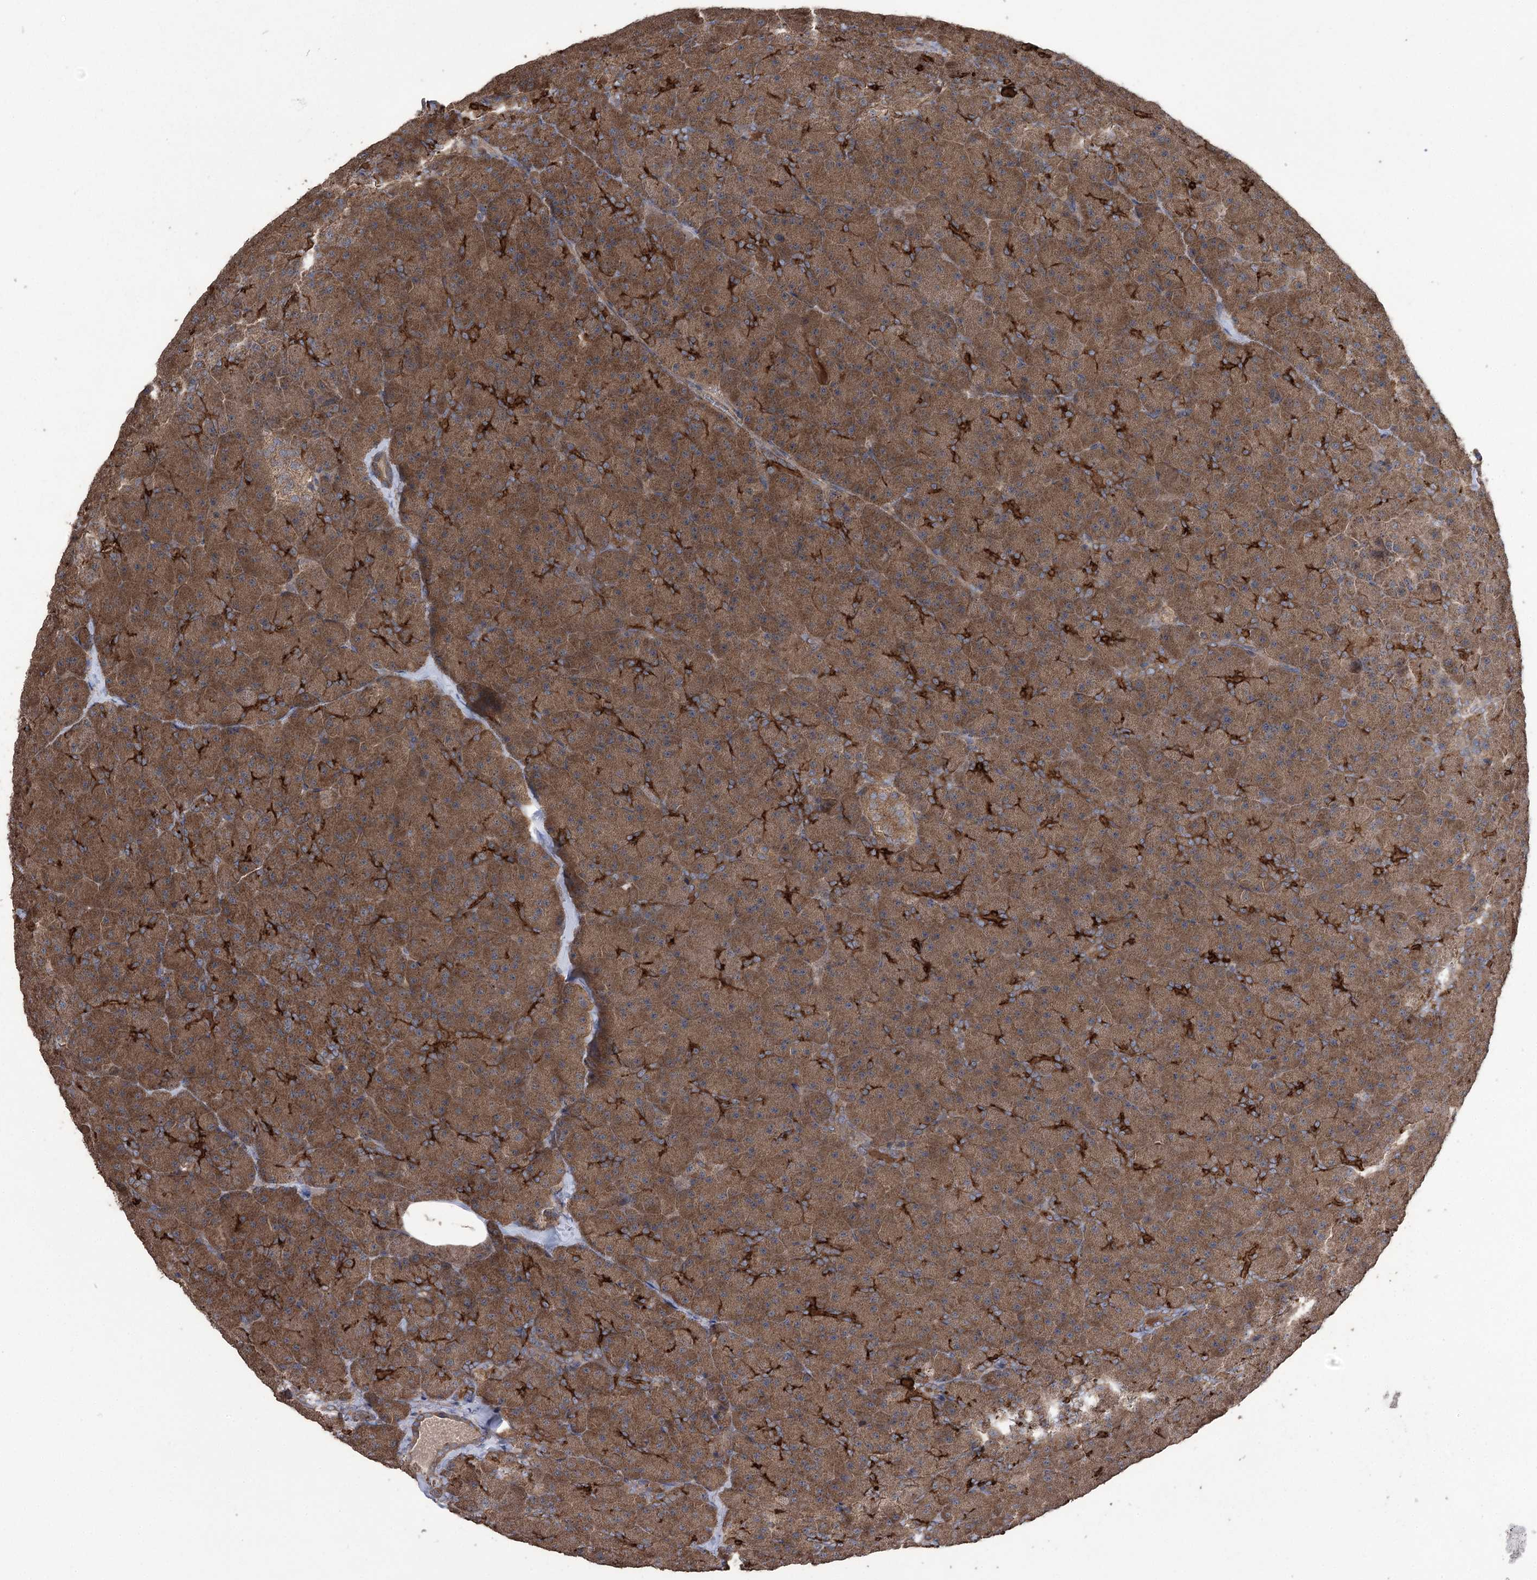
{"staining": {"intensity": "strong", "quantity": ">75%", "location": "cytoplasmic/membranous"}, "tissue": "pancreas", "cell_type": "Exocrine glandular cells", "image_type": "normal", "snomed": [{"axis": "morphology", "description": "Normal tissue, NOS"}, {"axis": "topography", "description": "Pancreas"}], "caption": "Normal pancreas reveals strong cytoplasmic/membranous positivity in about >75% of exocrine glandular cells The protein of interest is stained brown, and the nuclei are stained in blue (DAB IHC with brightfield microscopy, high magnification)..", "gene": "PRSS53", "patient": {"sex": "male", "age": 36}}